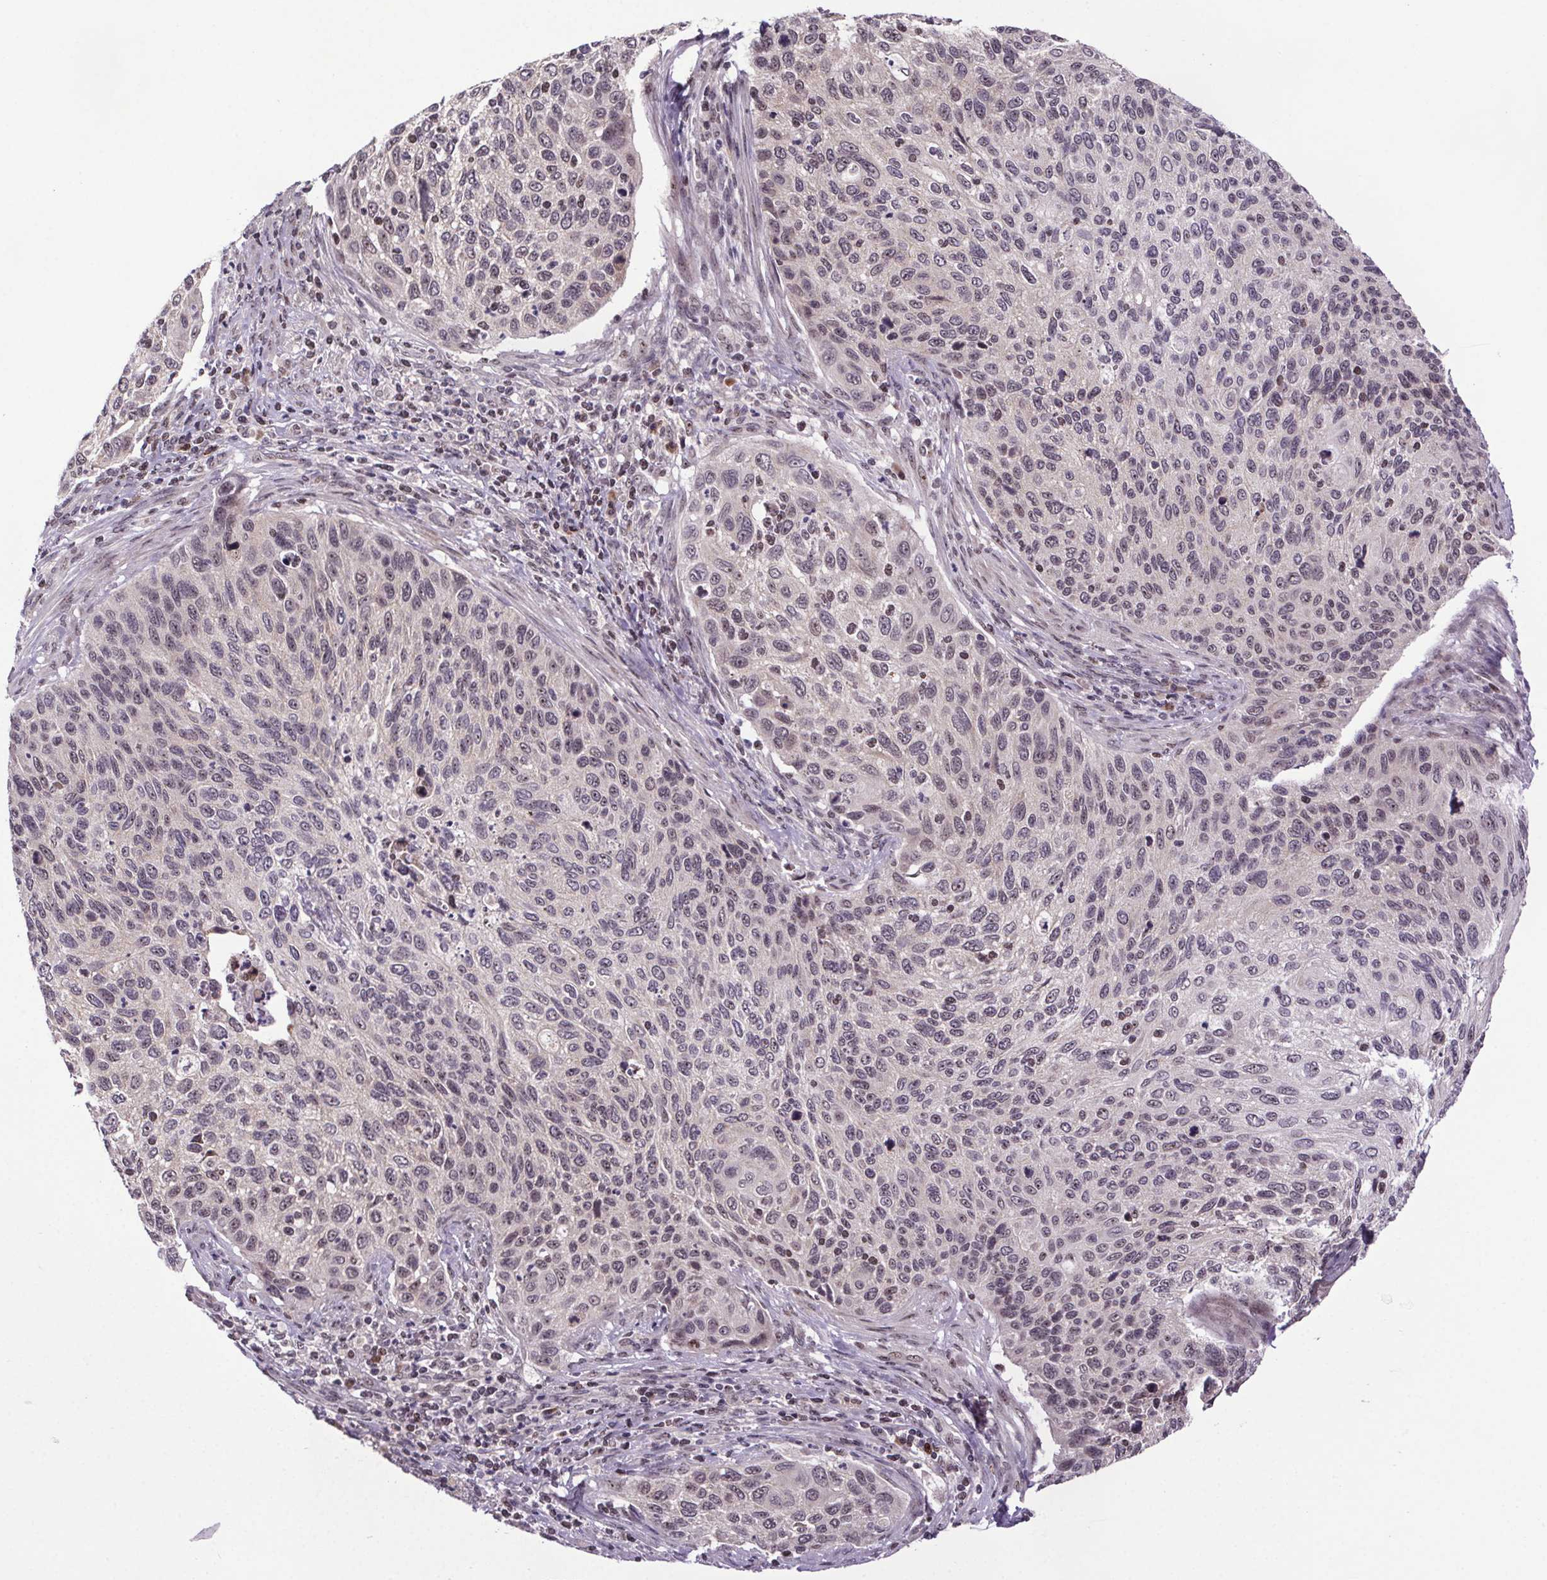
{"staining": {"intensity": "negative", "quantity": "none", "location": "none"}, "tissue": "cervical cancer", "cell_type": "Tumor cells", "image_type": "cancer", "snomed": [{"axis": "morphology", "description": "Squamous cell carcinoma, NOS"}, {"axis": "topography", "description": "Cervix"}], "caption": "Immunohistochemical staining of cervical cancer (squamous cell carcinoma) reveals no significant positivity in tumor cells.", "gene": "ATMIN", "patient": {"sex": "female", "age": 70}}